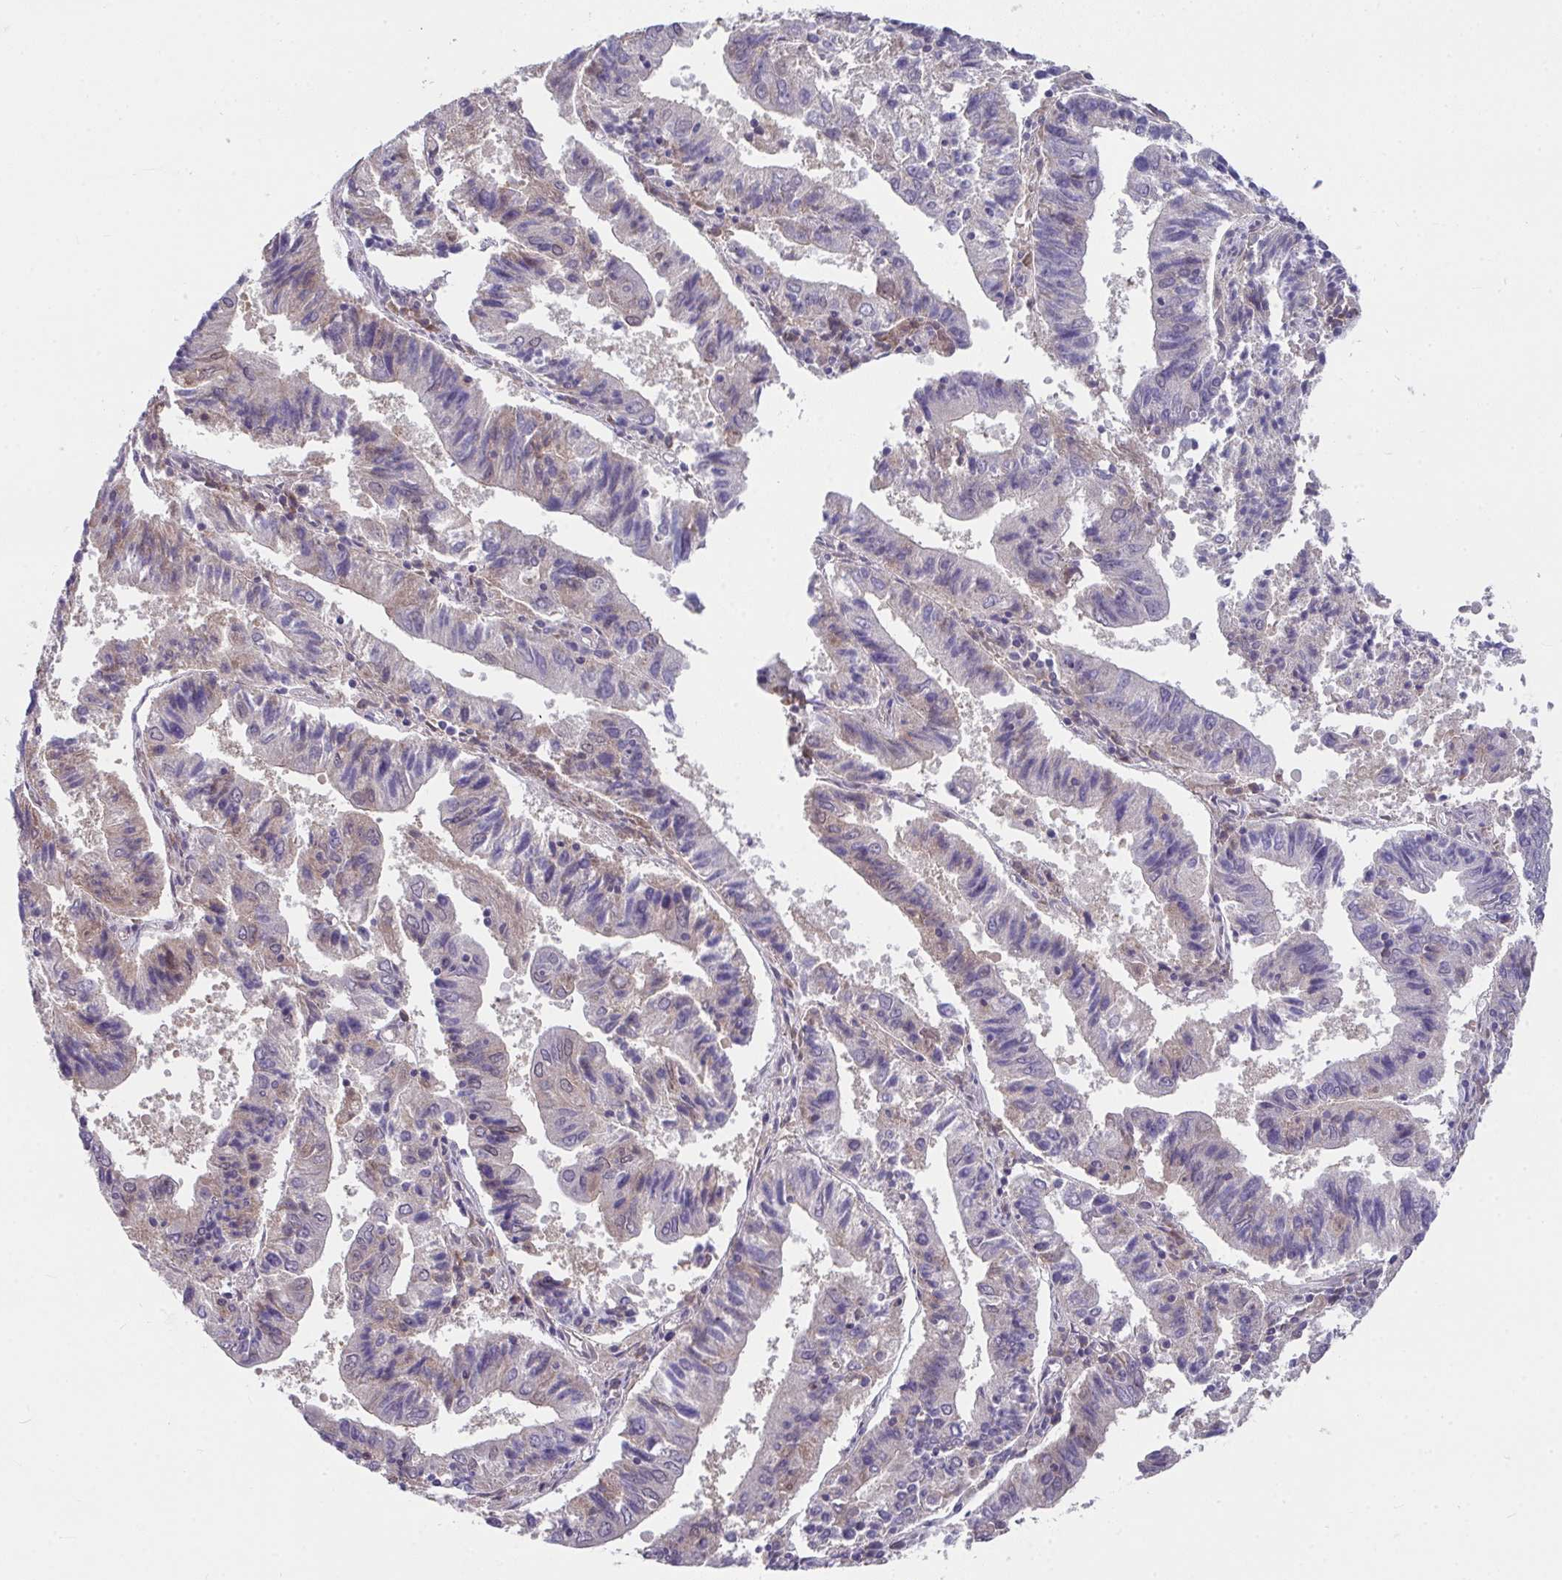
{"staining": {"intensity": "weak", "quantity": "<25%", "location": "cytoplasmic/membranous,nuclear"}, "tissue": "endometrial cancer", "cell_type": "Tumor cells", "image_type": "cancer", "snomed": [{"axis": "morphology", "description": "Adenocarcinoma, NOS"}, {"axis": "topography", "description": "Endometrium"}], "caption": "Image shows no protein staining in tumor cells of endometrial adenocarcinoma tissue. Nuclei are stained in blue.", "gene": "GLTPD2", "patient": {"sex": "female", "age": 82}}